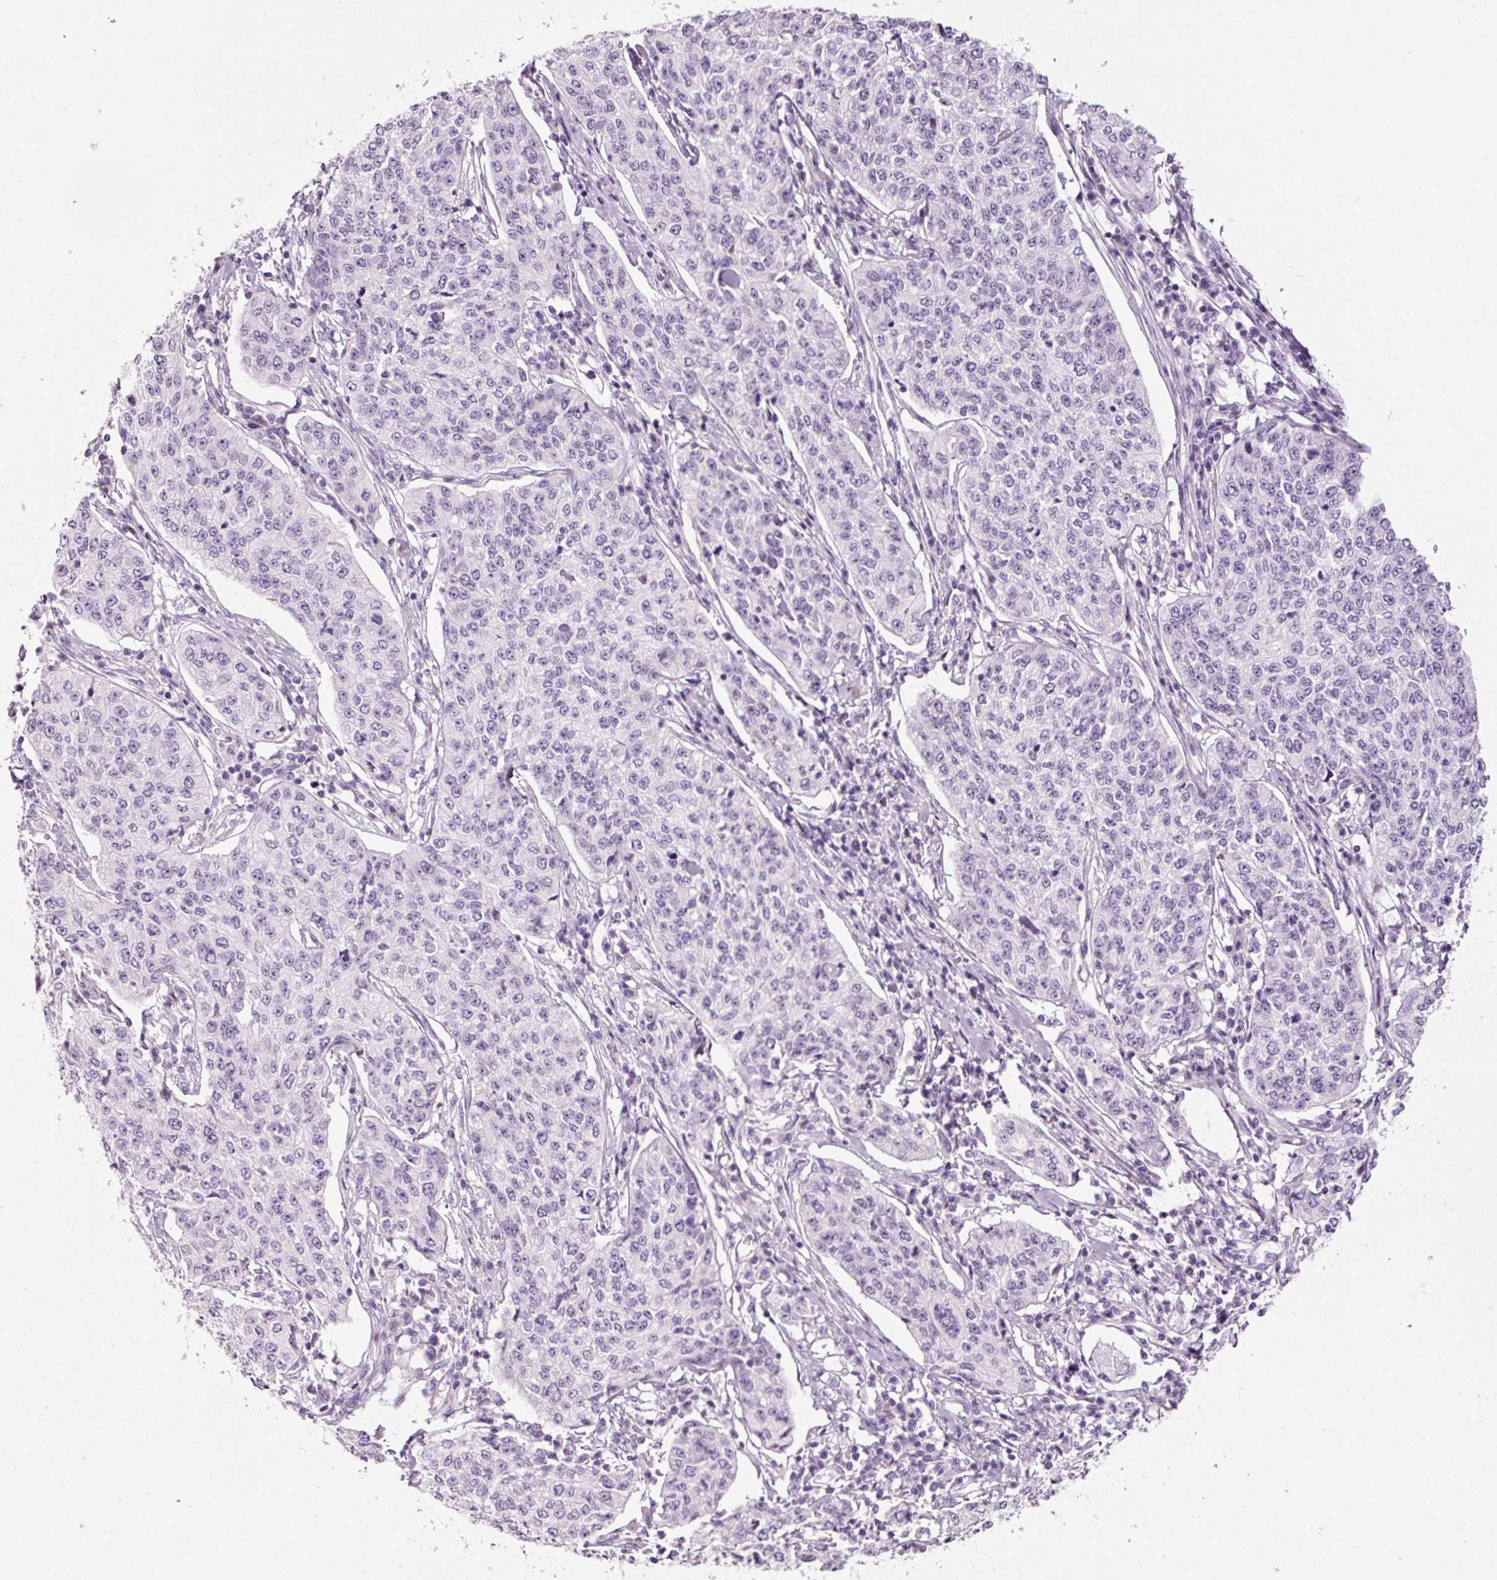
{"staining": {"intensity": "negative", "quantity": "none", "location": "none"}, "tissue": "cervical cancer", "cell_type": "Tumor cells", "image_type": "cancer", "snomed": [{"axis": "morphology", "description": "Squamous cell carcinoma, NOS"}, {"axis": "topography", "description": "Cervix"}], "caption": "High magnification brightfield microscopy of cervical squamous cell carcinoma stained with DAB (brown) and counterstained with hematoxylin (blue): tumor cells show no significant expression.", "gene": "MUC5AC", "patient": {"sex": "female", "age": 35}}